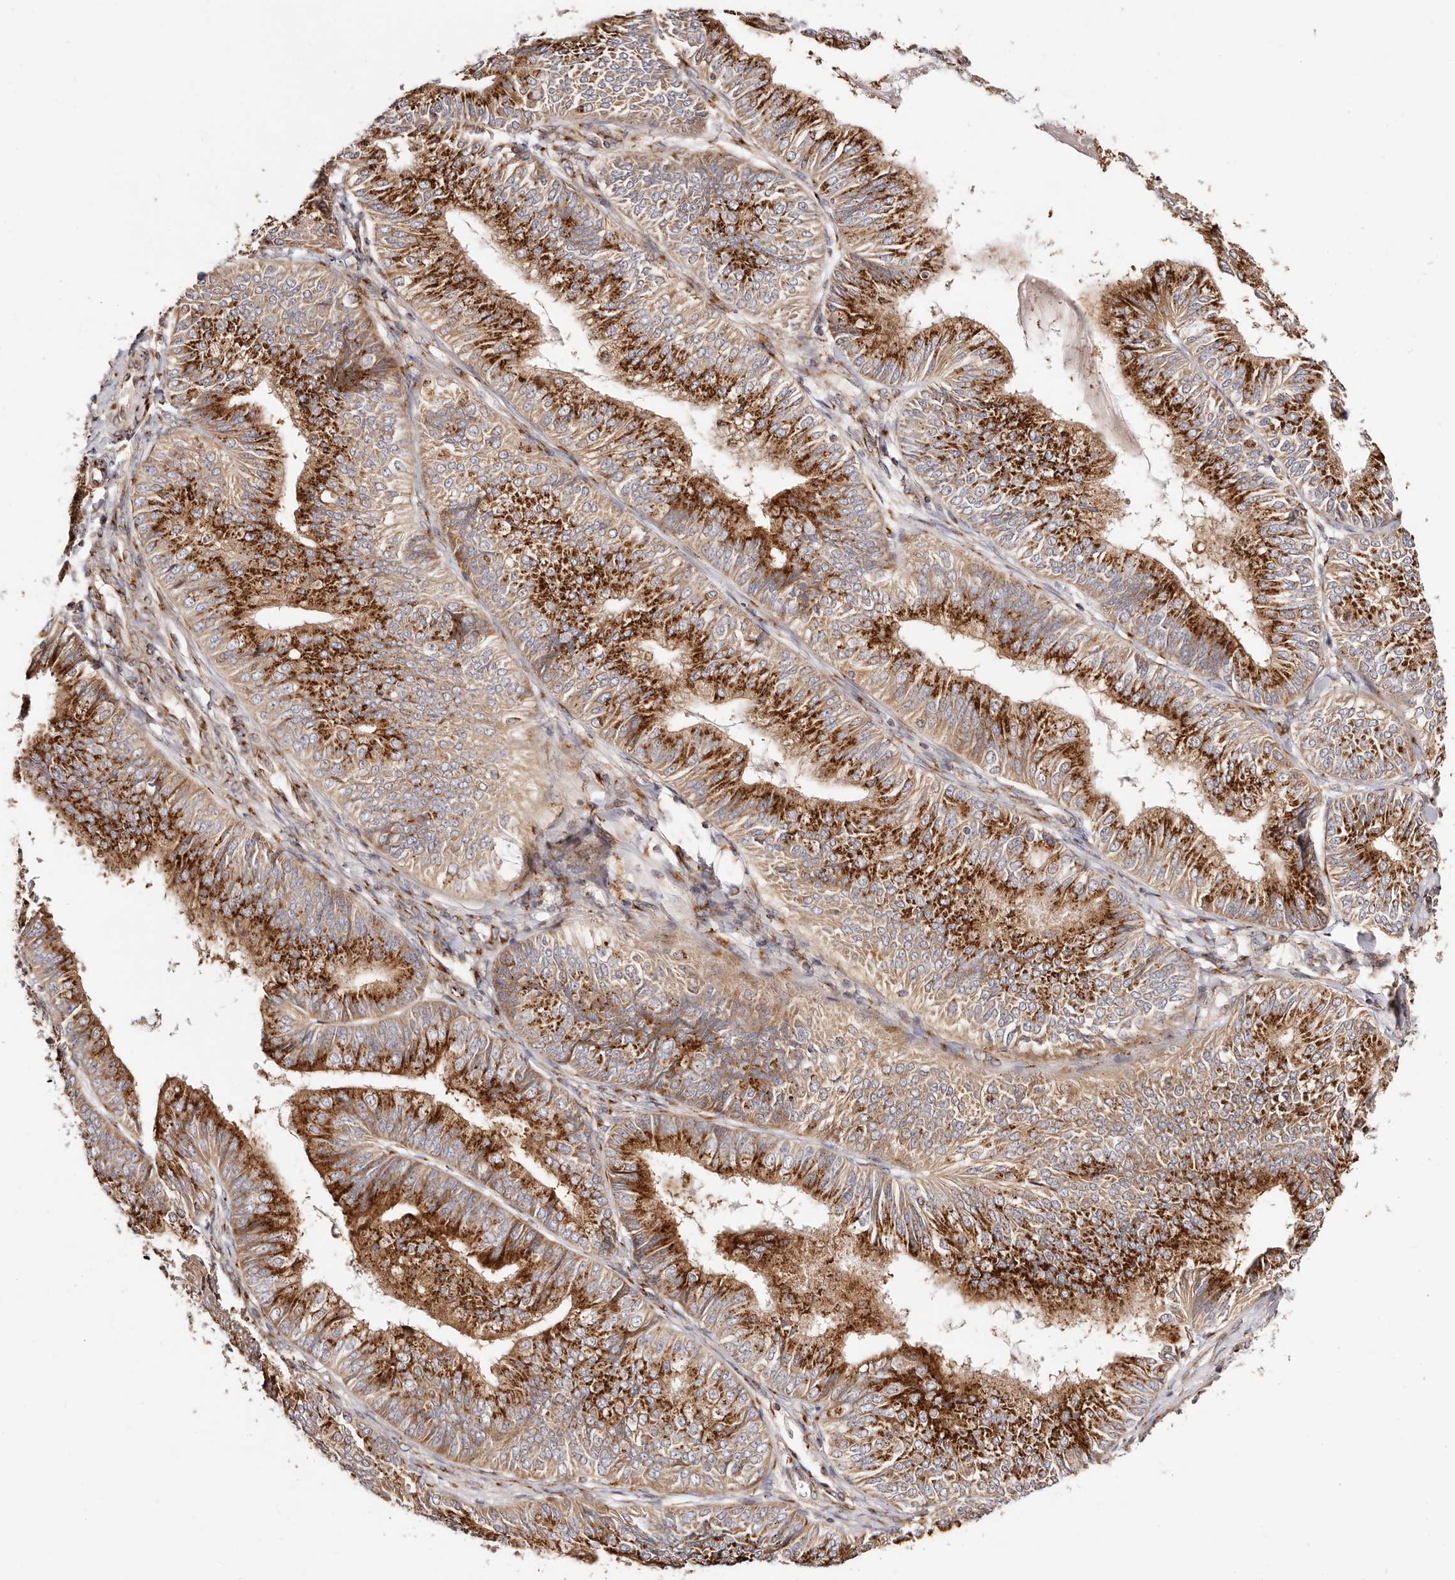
{"staining": {"intensity": "strong", "quantity": ">75%", "location": "cytoplasmic/membranous"}, "tissue": "endometrial cancer", "cell_type": "Tumor cells", "image_type": "cancer", "snomed": [{"axis": "morphology", "description": "Adenocarcinoma, NOS"}, {"axis": "topography", "description": "Endometrium"}], "caption": "This is an image of immunohistochemistry staining of endometrial adenocarcinoma, which shows strong positivity in the cytoplasmic/membranous of tumor cells.", "gene": "MAPK6", "patient": {"sex": "female", "age": 58}}